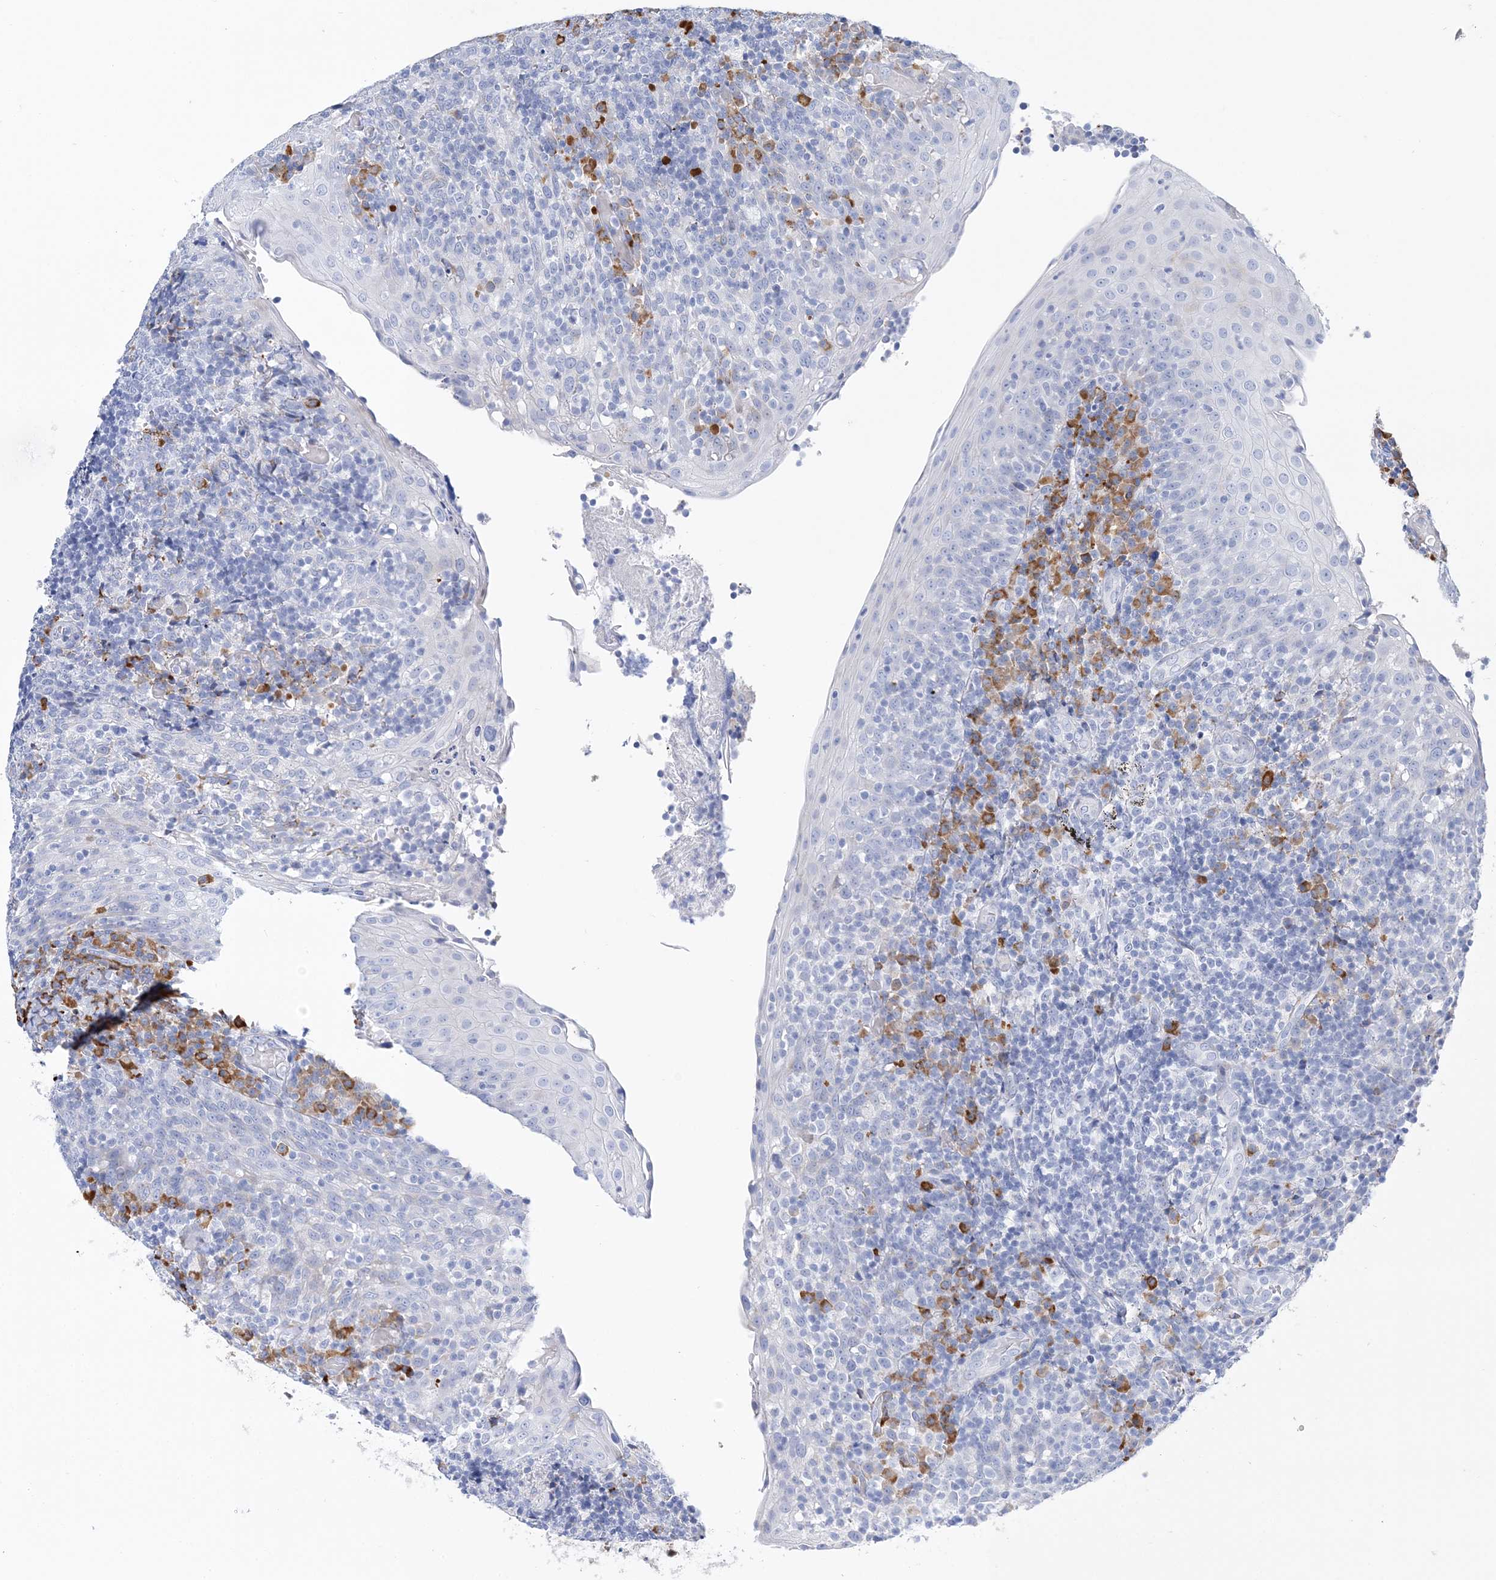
{"staining": {"intensity": "strong", "quantity": "<25%", "location": "cytoplasmic/membranous"}, "tissue": "tonsil", "cell_type": "Germinal center cells", "image_type": "normal", "snomed": [{"axis": "morphology", "description": "Normal tissue, NOS"}, {"axis": "topography", "description": "Tonsil"}], "caption": "Immunohistochemistry (DAB (3,3'-diaminobenzidine)) staining of normal human tonsil shows strong cytoplasmic/membranous protein expression in approximately <25% of germinal center cells.", "gene": "TSPYL6", "patient": {"sex": "female", "age": 19}}